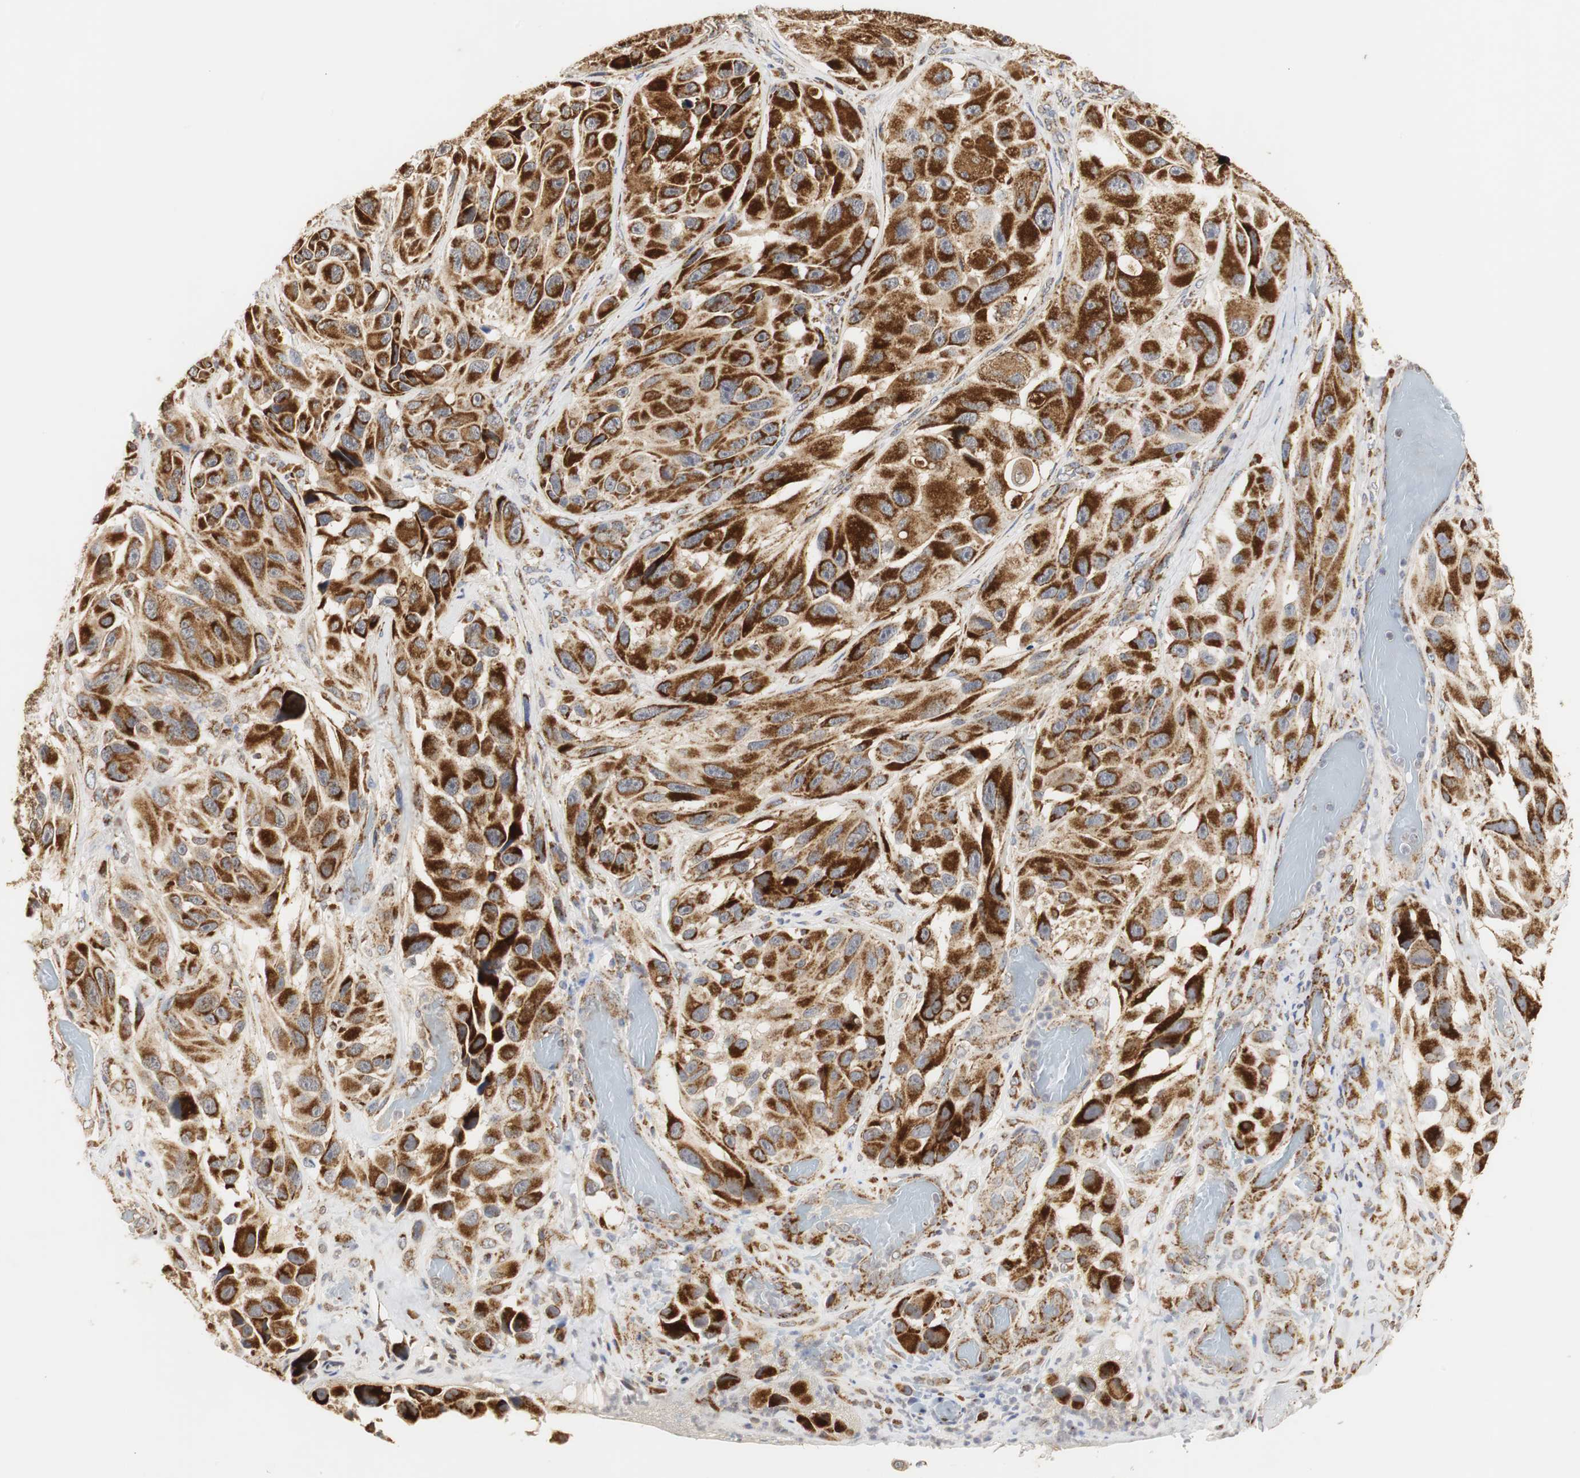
{"staining": {"intensity": "strong", "quantity": ">75%", "location": "cytoplasmic/membranous"}, "tissue": "melanoma", "cell_type": "Tumor cells", "image_type": "cancer", "snomed": [{"axis": "morphology", "description": "Malignant melanoma, NOS"}, {"axis": "topography", "description": "Skin"}], "caption": "A brown stain shows strong cytoplasmic/membranous expression of a protein in malignant melanoma tumor cells.", "gene": "HSD17B10", "patient": {"sex": "female", "age": 73}}